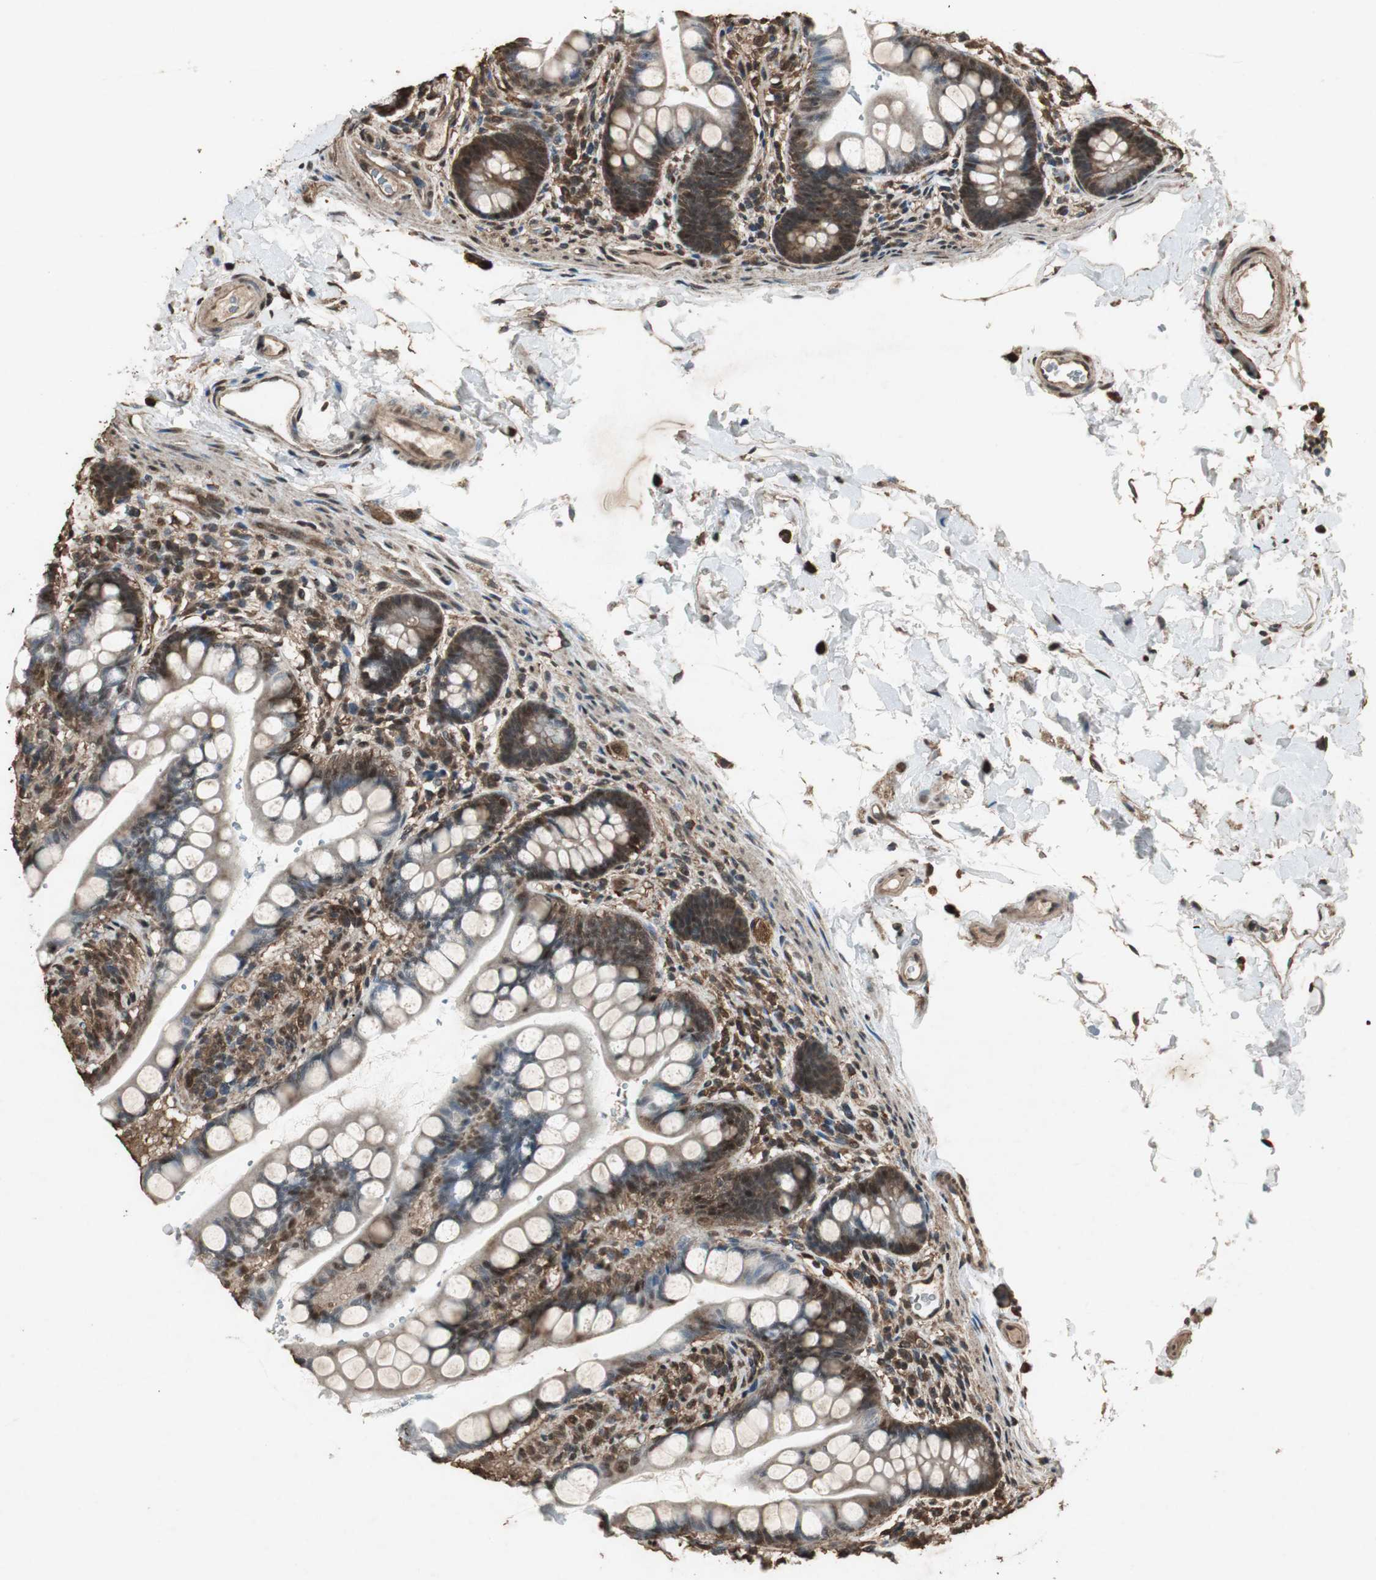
{"staining": {"intensity": "moderate", "quantity": ">75%", "location": "cytoplasmic/membranous,nuclear"}, "tissue": "small intestine", "cell_type": "Glandular cells", "image_type": "normal", "snomed": [{"axis": "morphology", "description": "Normal tissue, NOS"}, {"axis": "topography", "description": "Small intestine"}], "caption": "Glandular cells exhibit moderate cytoplasmic/membranous,nuclear staining in approximately >75% of cells in unremarkable small intestine.", "gene": "PPP1R13B", "patient": {"sex": "female", "age": 58}}